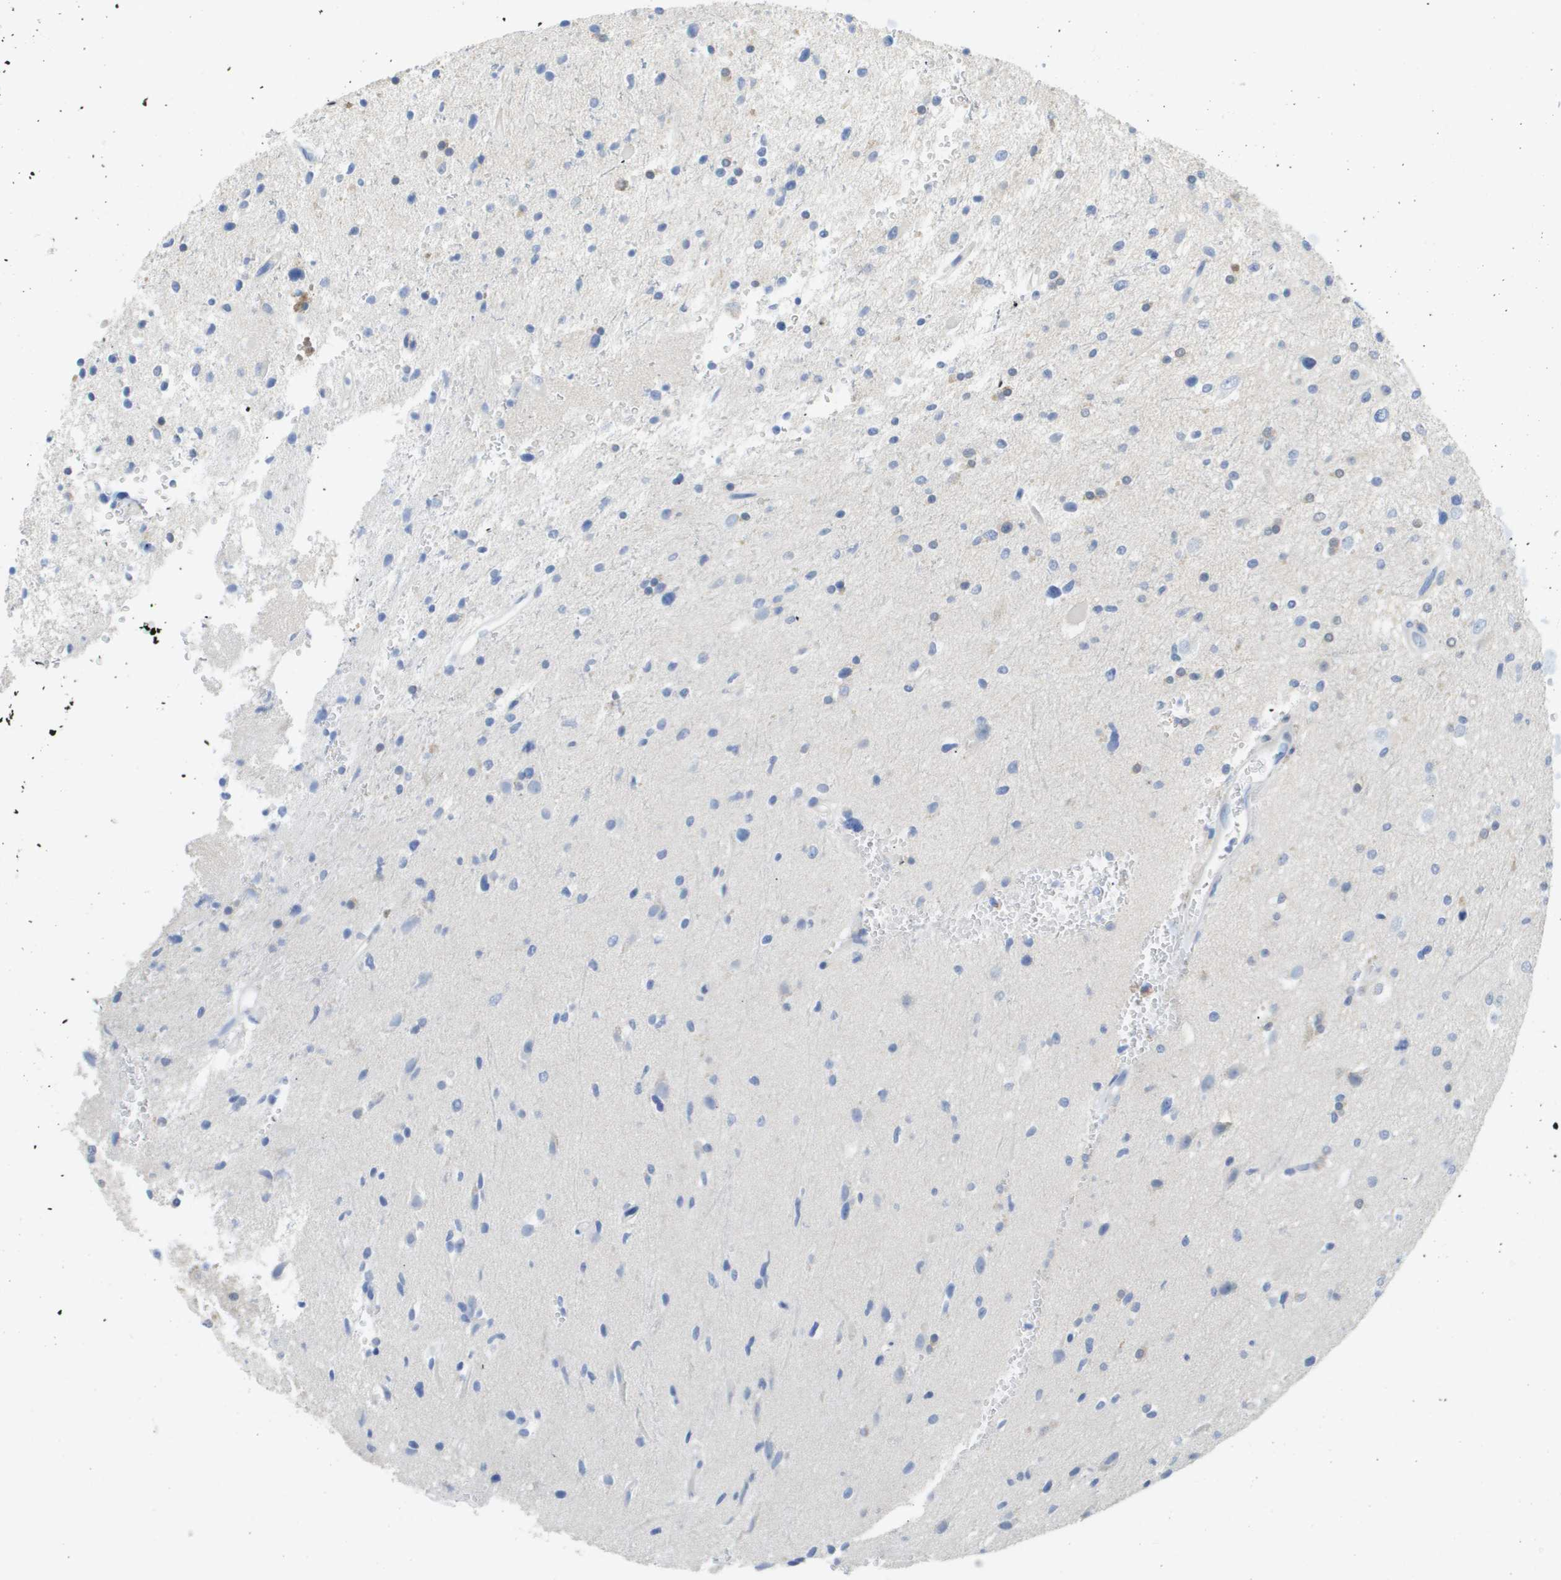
{"staining": {"intensity": "negative", "quantity": "none", "location": "none"}, "tissue": "glioma", "cell_type": "Tumor cells", "image_type": "cancer", "snomed": [{"axis": "morphology", "description": "Glioma, malignant, High grade"}, {"axis": "topography", "description": "Brain"}], "caption": "The IHC micrograph has no significant staining in tumor cells of malignant glioma (high-grade) tissue. (Stains: DAB immunohistochemistry with hematoxylin counter stain, Microscopy: brightfield microscopy at high magnification).", "gene": "MYL3", "patient": {"sex": "male", "age": 33}}